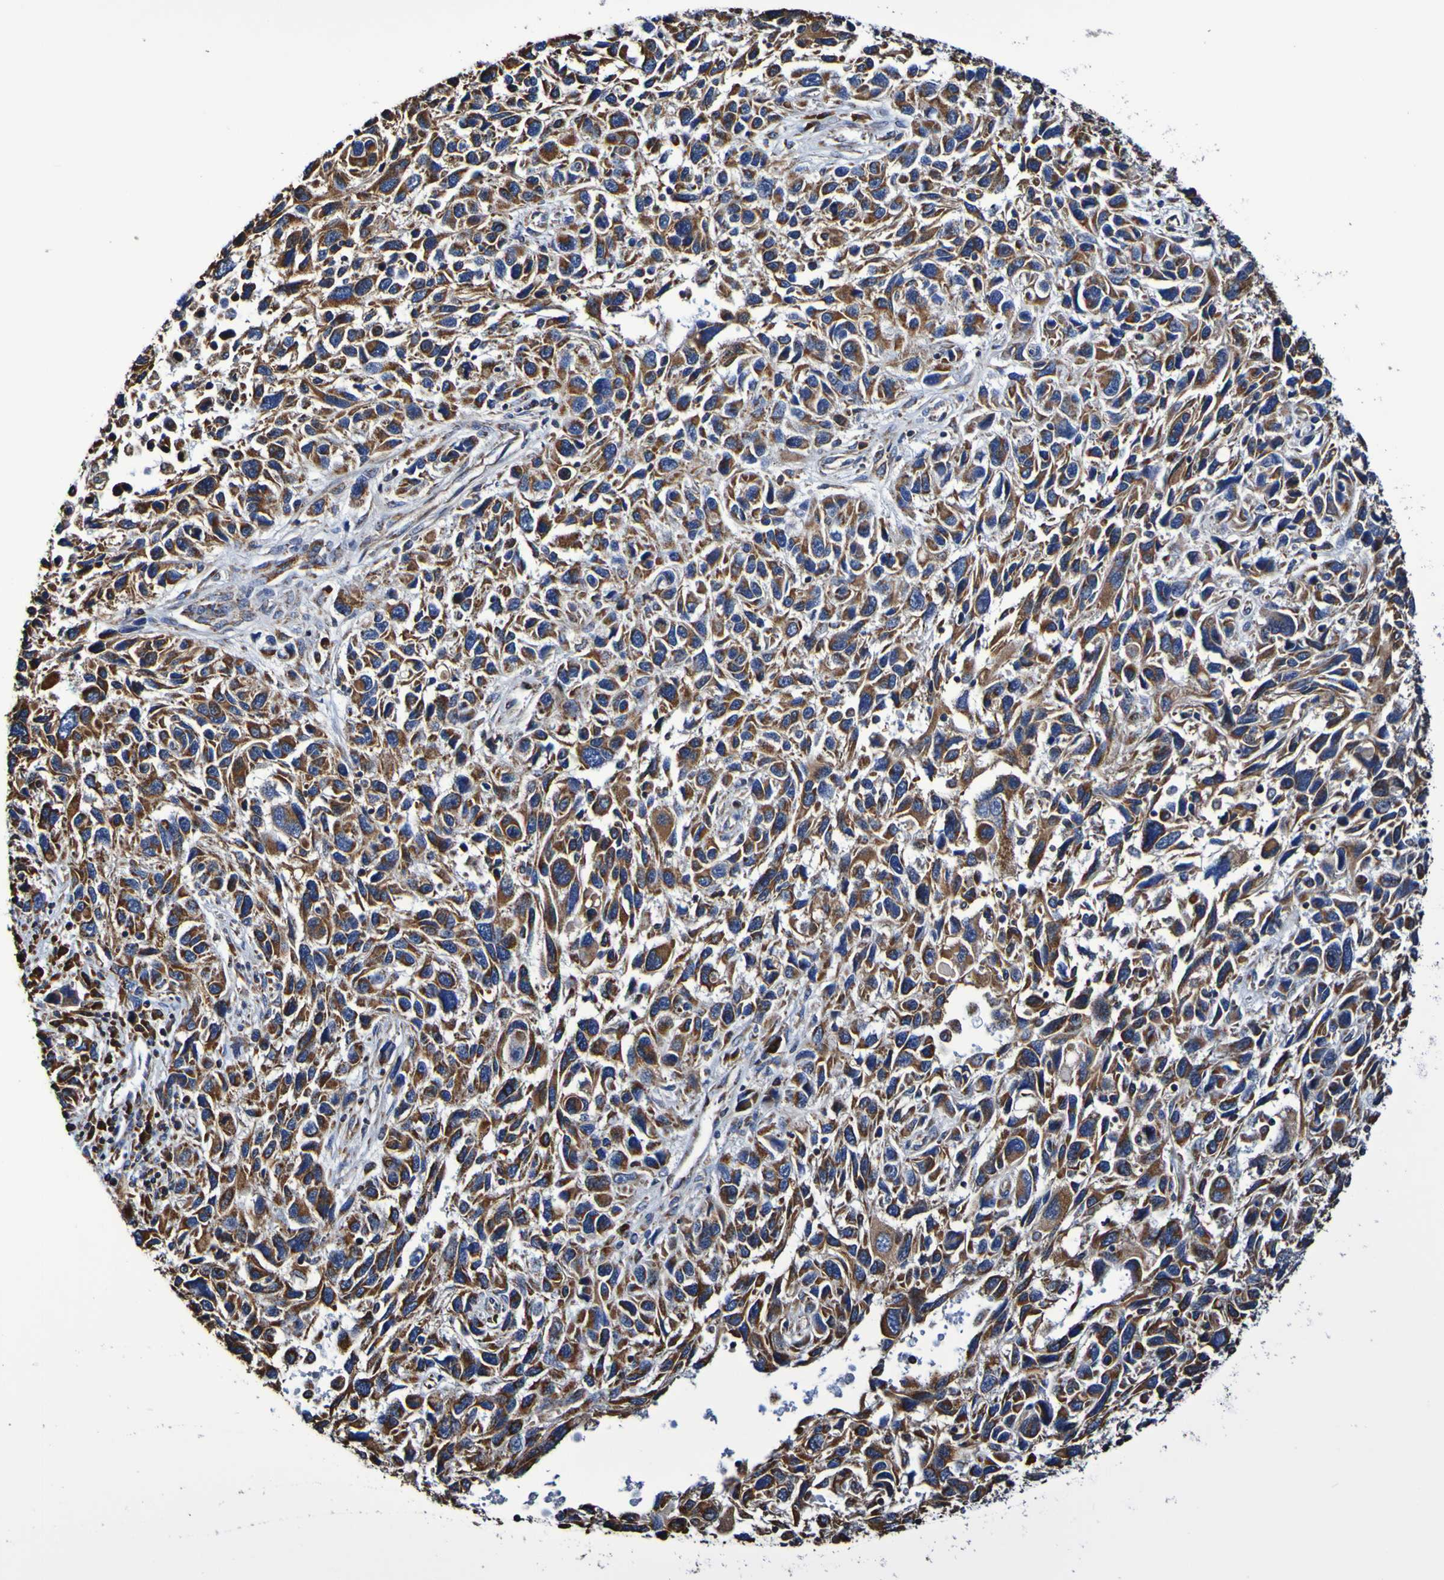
{"staining": {"intensity": "strong", "quantity": ">75%", "location": "cytoplasmic/membranous"}, "tissue": "melanoma", "cell_type": "Tumor cells", "image_type": "cancer", "snomed": [{"axis": "morphology", "description": "Malignant melanoma, NOS"}, {"axis": "topography", "description": "Skin"}], "caption": "Protein expression analysis of malignant melanoma exhibits strong cytoplasmic/membranous positivity in about >75% of tumor cells. Nuclei are stained in blue.", "gene": "IL18R1", "patient": {"sex": "male", "age": 53}}